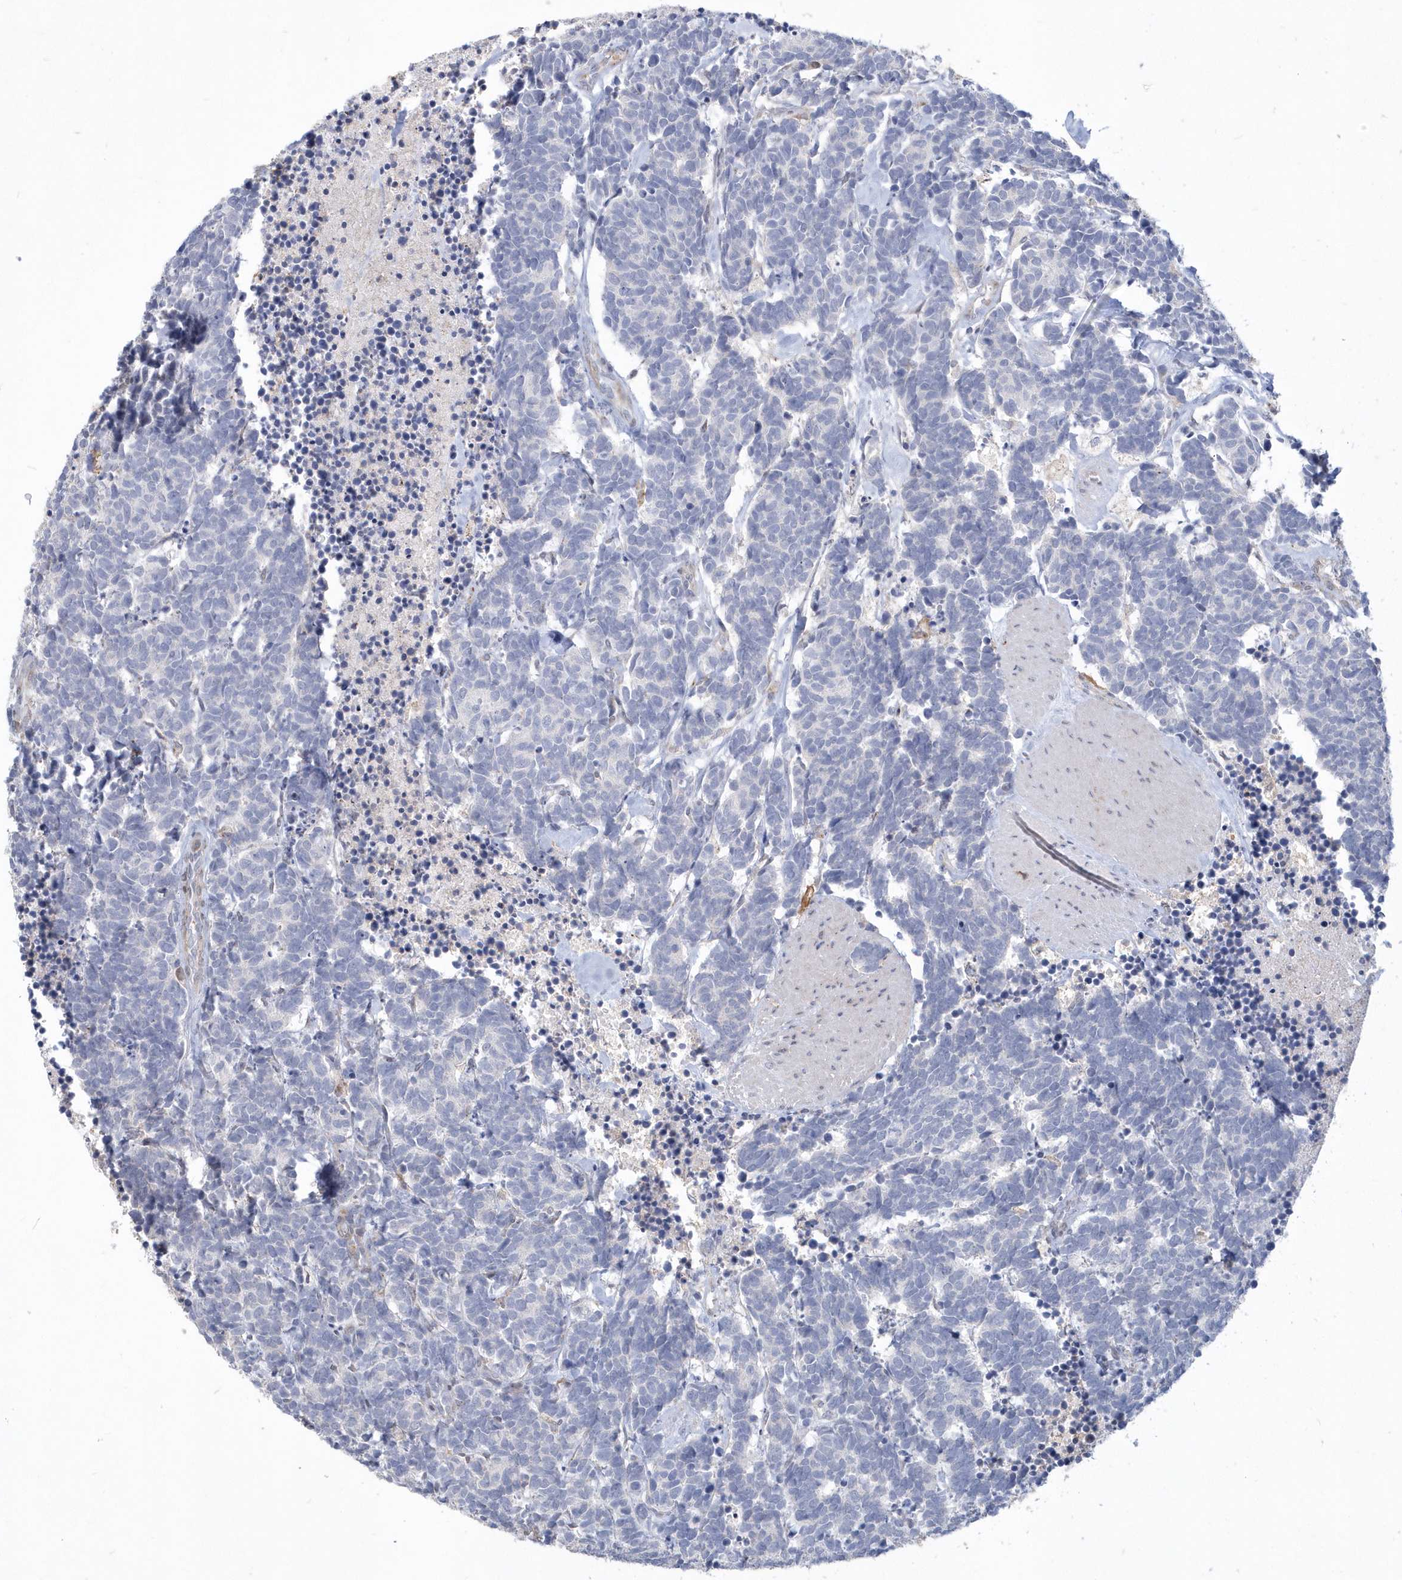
{"staining": {"intensity": "negative", "quantity": "none", "location": "none"}, "tissue": "carcinoid", "cell_type": "Tumor cells", "image_type": "cancer", "snomed": [{"axis": "morphology", "description": "Carcinoma, NOS"}, {"axis": "morphology", "description": "Carcinoid, malignant, NOS"}, {"axis": "topography", "description": "Urinary bladder"}], "caption": "DAB (3,3'-diaminobenzidine) immunohistochemical staining of human carcinoid reveals no significant expression in tumor cells.", "gene": "TSPEAR", "patient": {"sex": "male", "age": 57}}